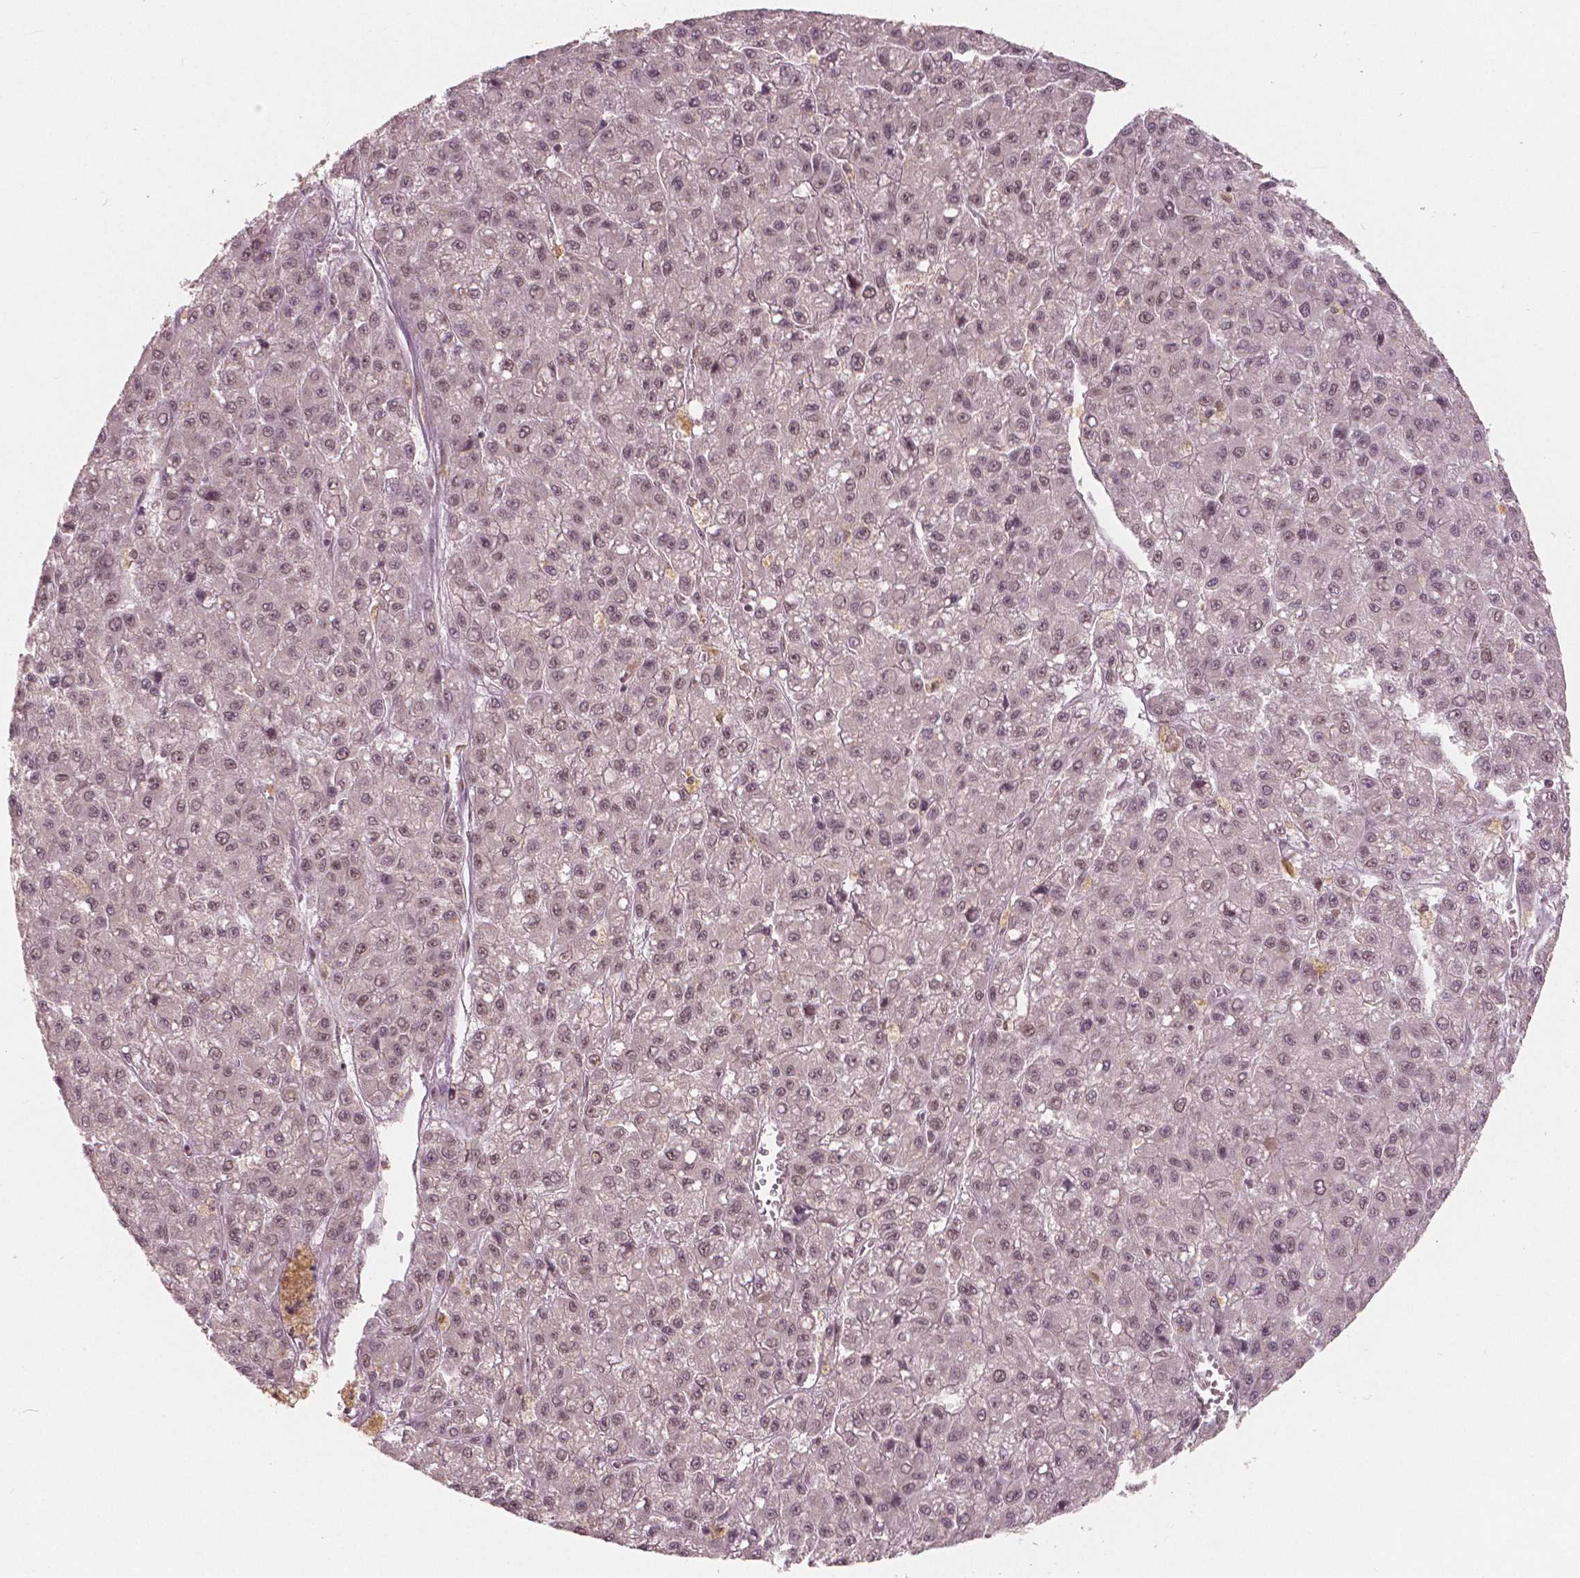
{"staining": {"intensity": "weak", "quantity": ">75%", "location": "nuclear"}, "tissue": "liver cancer", "cell_type": "Tumor cells", "image_type": "cancer", "snomed": [{"axis": "morphology", "description": "Carcinoma, Hepatocellular, NOS"}, {"axis": "topography", "description": "Liver"}], "caption": "Liver hepatocellular carcinoma tissue demonstrates weak nuclear positivity in approximately >75% of tumor cells, visualized by immunohistochemistry. Nuclei are stained in blue.", "gene": "NSD2", "patient": {"sex": "male", "age": 70}}